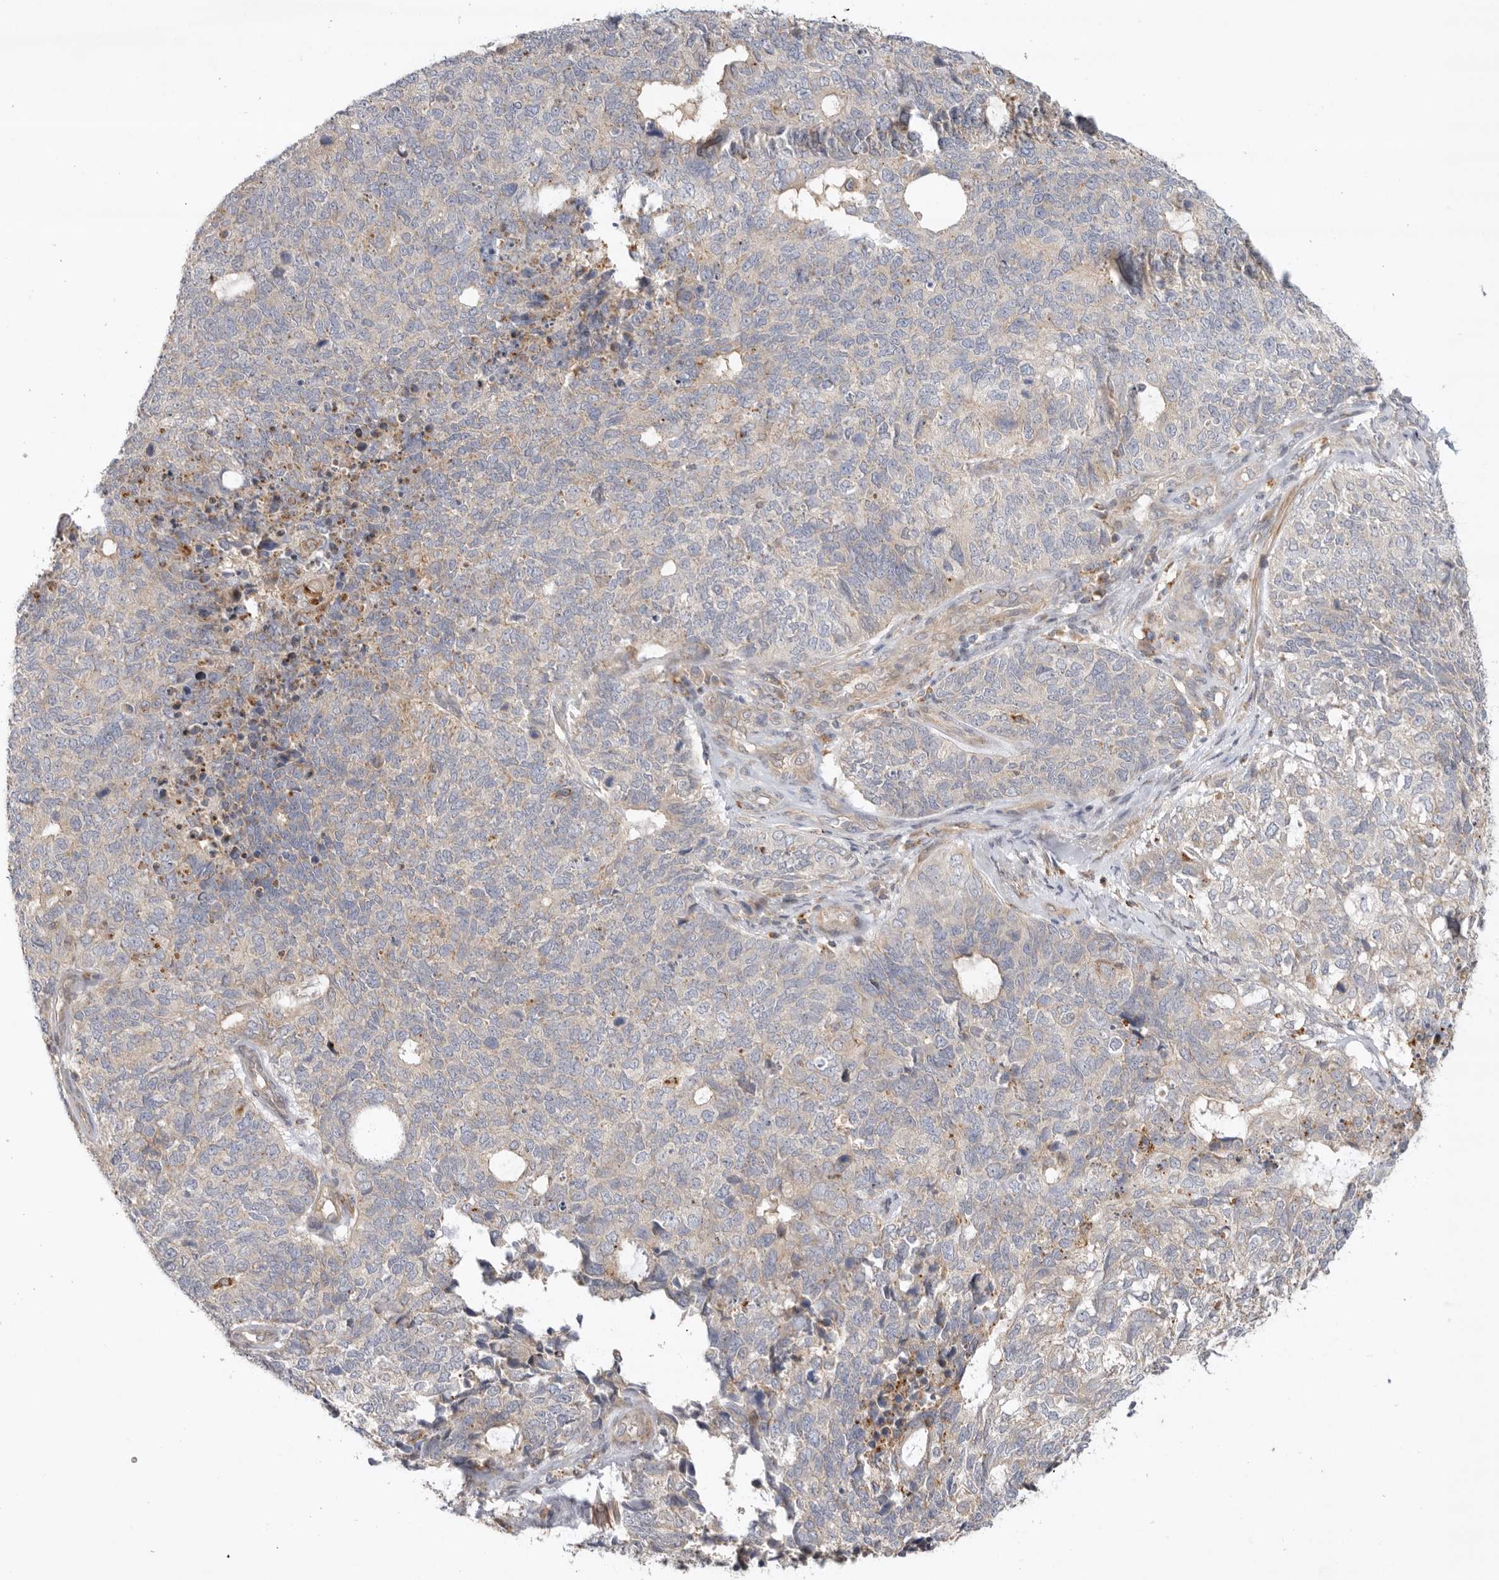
{"staining": {"intensity": "negative", "quantity": "none", "location": "none"}, "tissue": "cervical cancer", "cell_type": "Tumor cells", "image_type": "cancer", "snomed": [{"axis": "morphology", "description": "Squamous cell carcinoma, NOS"}, {"axis": "topography", "description": "Cervix"}], "caption": "There is no significant staining in tumor cells of cervical cancer.", "gene": "GNE", "patient": {"sex": "female", "age": 63}}